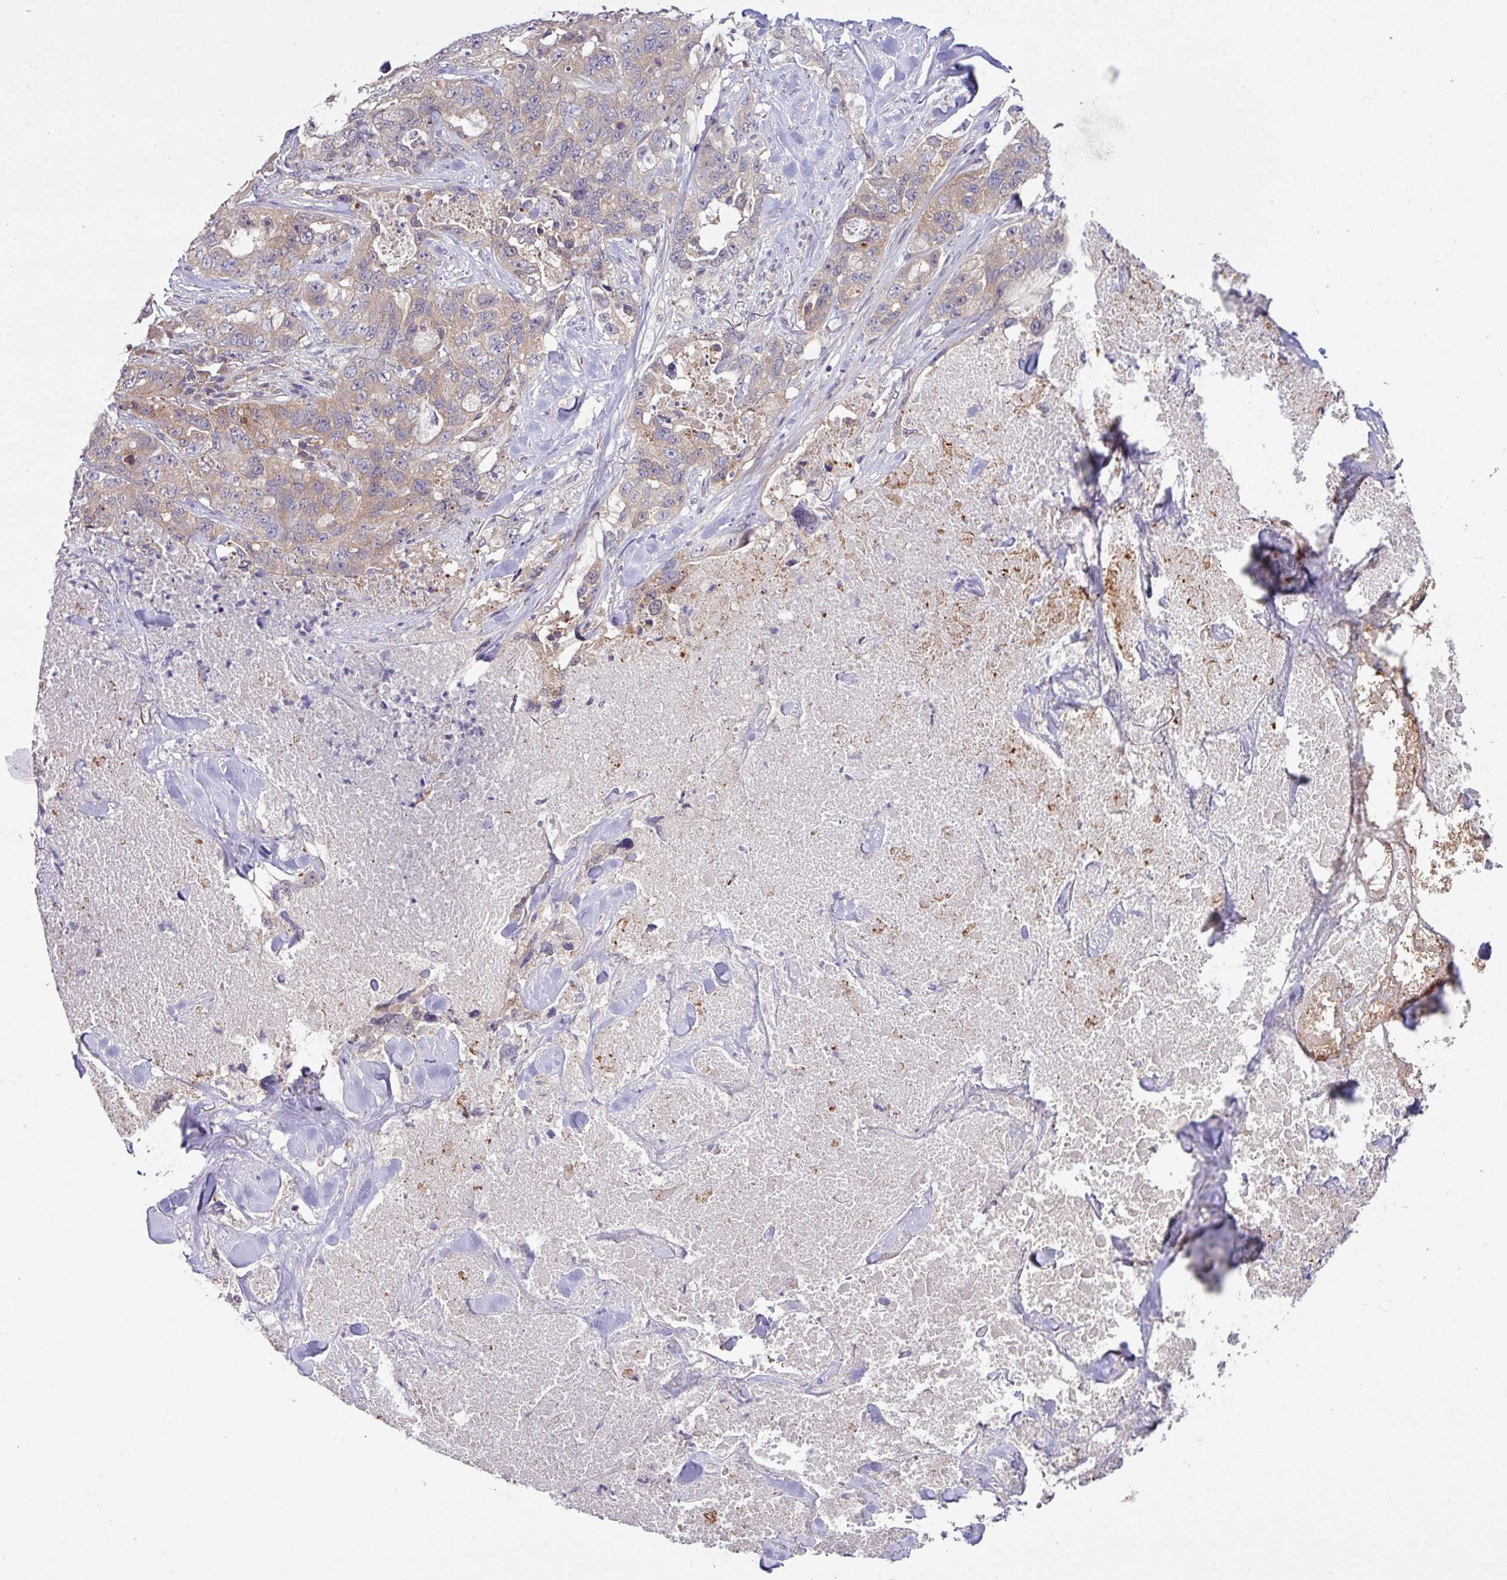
{"staining": {"intensity": "moderate", "quantity": "25%-75%", "location": "cytoplasmic/membranous"}, "tissue": "lung cancer", "cell_type": "Tumor cells", "image_type": "cancer", "snomed": [{"axis": "morphology", "description": "Adenocarcinoma, NOS"}, {"axis": "topography", "description": "Lung"}], "caption": "A brown stain highlights moderate cytoplasmic/membranous positivity of a protein in human lung cancer (adenocarcinoma) tumor cells.", "gene": "SLAMF6", "patient": {"sex": "female", "age": 51}}